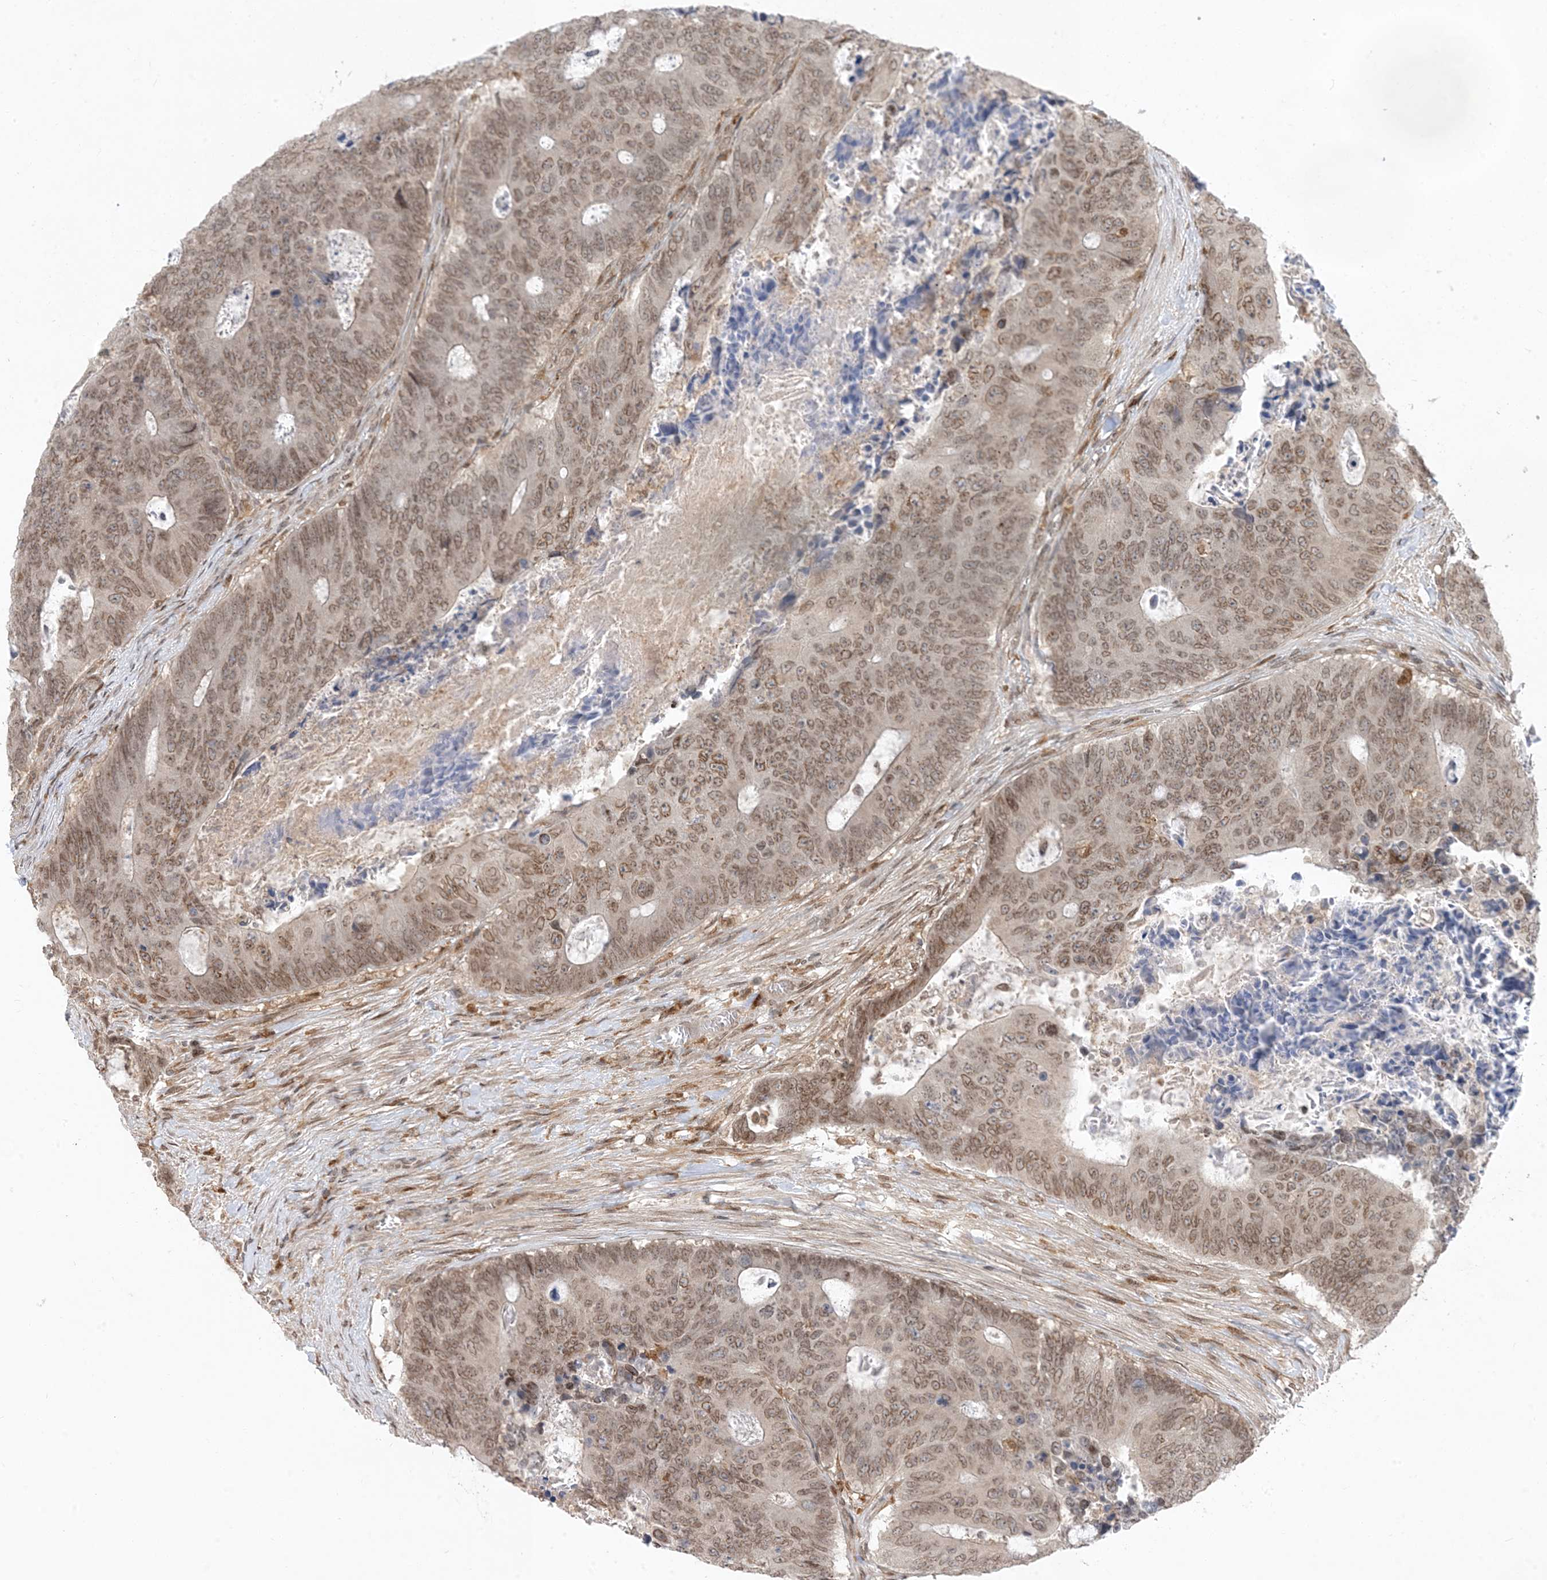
{"staining": {"intensity": "moderate", "quantity": ">75%", "location": "nuclear"}, "tissue": "colorectal cancer", "cell_type": "Tumor cells", "image_type": "cancer", "snomed": [{"axis": "morphology", "description": "Adenocarcinoma, NOS"}, {"axis": "topography", "description": "Colon"}], "caption": "A brown stain highlights moderate nuclear staining of a protein in colorectal cancer tumor cells. The protein of interest is shown in brown color, while the nuclei are stained blue.", "gene": "NAGK", "patient": {"sex": "male", "age": 87}}